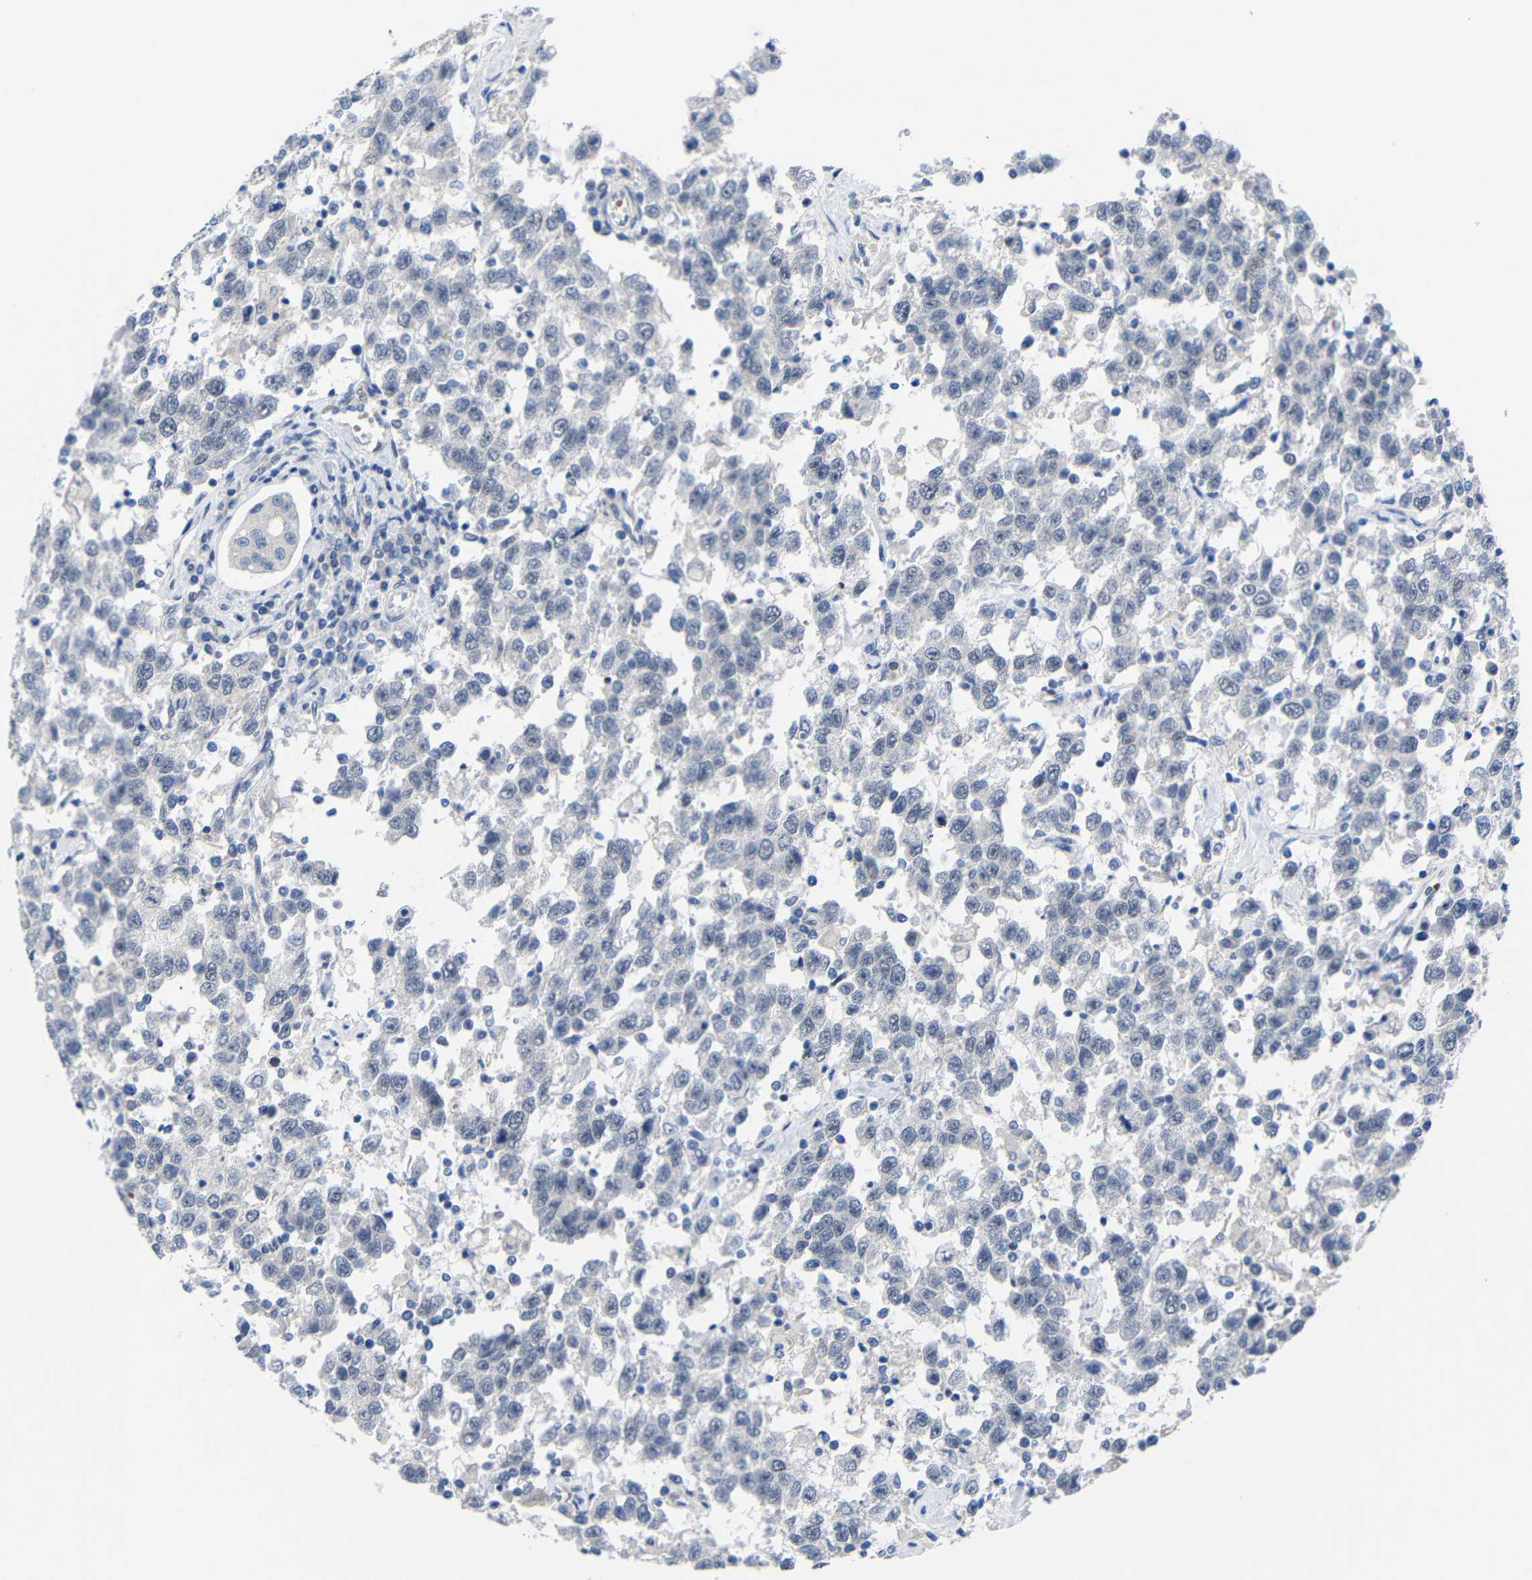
{"staining": {"intensity": "negative", "quantity": "none", "location": "none"}, "tissue": "testis cancer", "cell_type": "Tumor cells", "image_type": "cancer", "snomed": [{"axis": "morphology", "description": "Seminoma, NOS"}, {"axis": "topography", "description": "Testis"}], "caption": "Immunohistochemistry of human testis cancer (seminoma) exhibits no staining in tumor cells.", "gene": "CMTM1", "patient": {"sex": "male", "age": 41}}